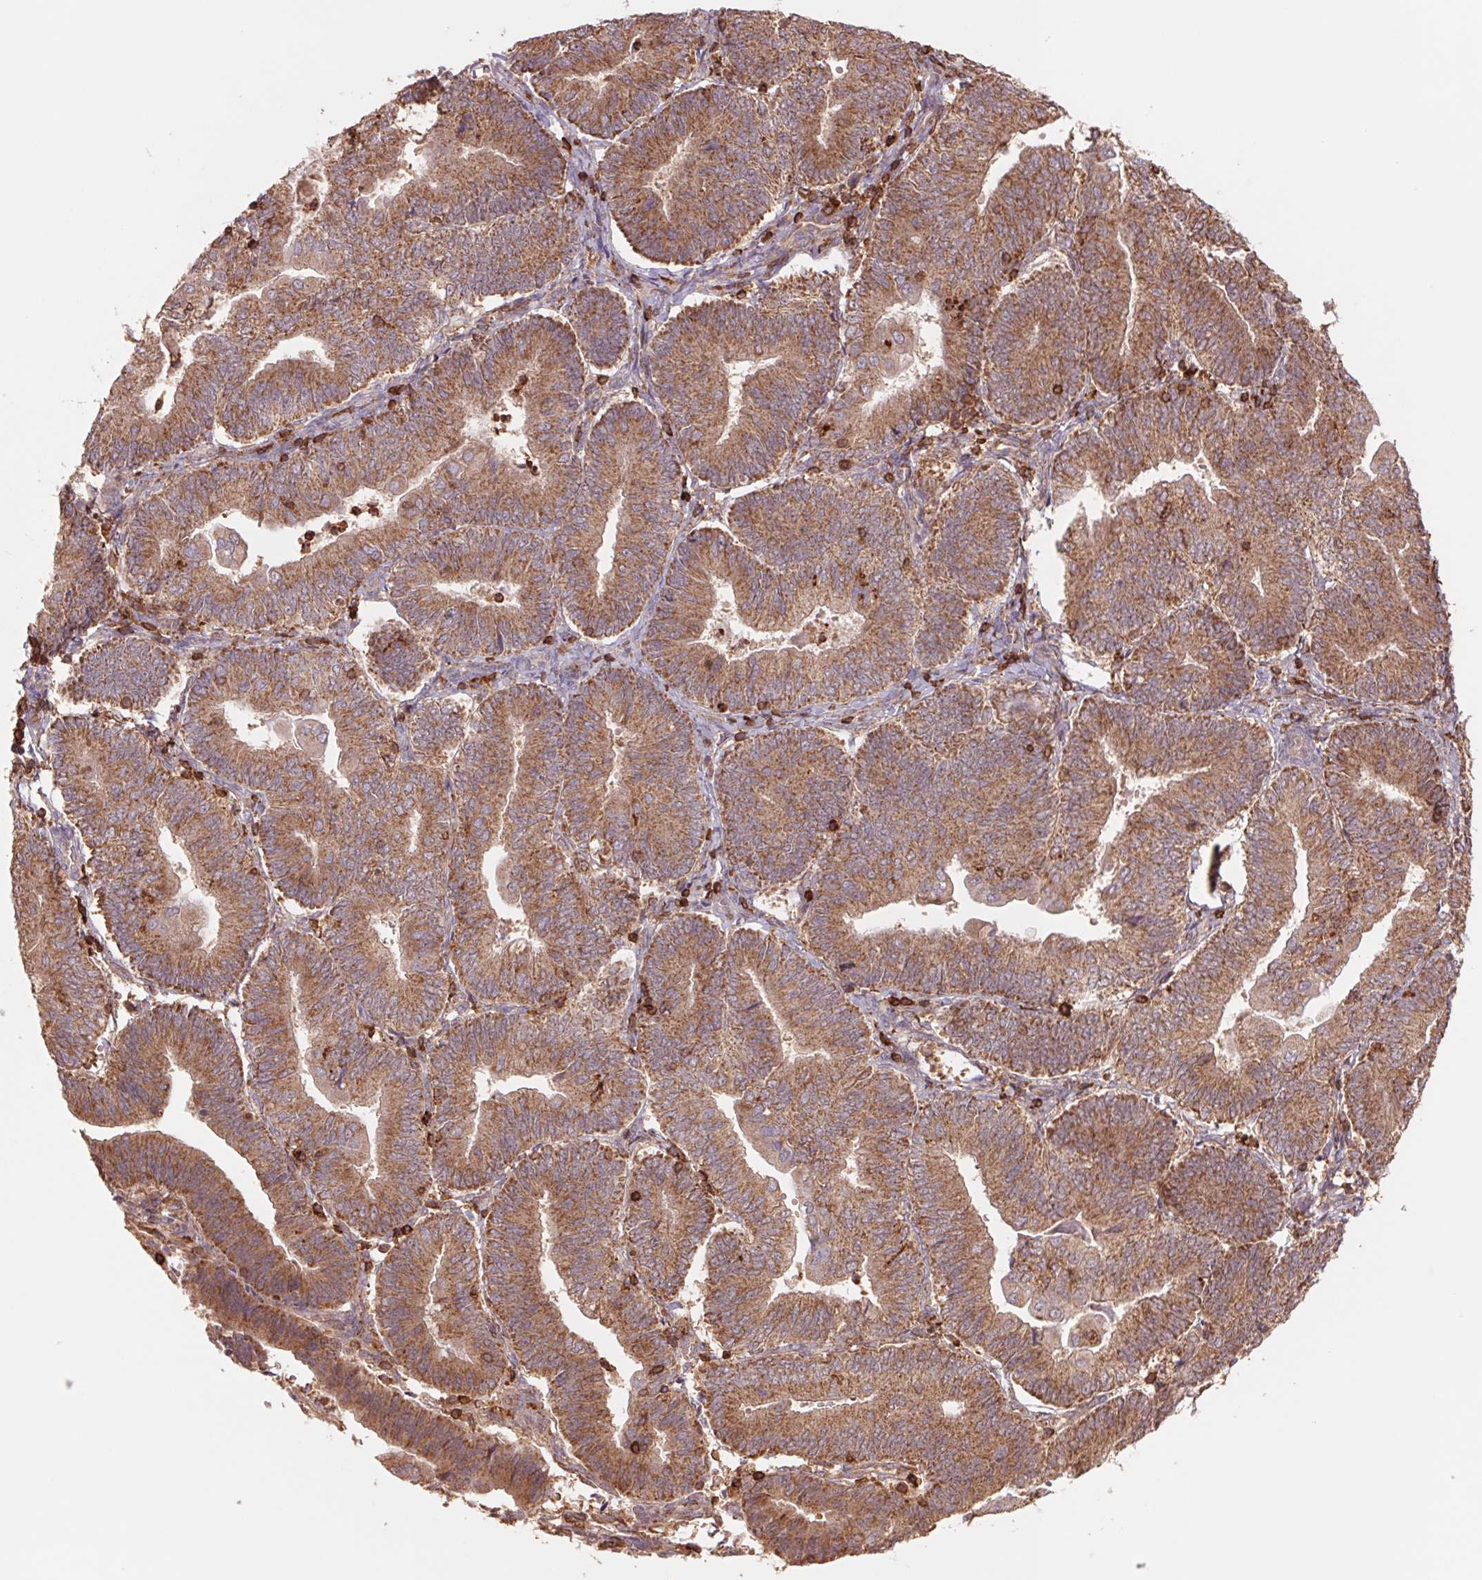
{"staining": {"intensity": "moderate", "quantity": ">75%", "location": "cytoplasmic/membranous"}, "tissue": "endometrial cancer", "cell_type": "Tumor cells", "image_type": "cancer", "snomed": [{"axis": "morphology", "description": "Adenocarcinoma, NOS"}, {"axis": "topography", "description": "Endometrium"}], "caption": "Immunohistochemical staining of human endometrial adenocarcinoma shows moderate cytoplasmic/membranous protein expression in about >75% of tumor cells.", "gene": "URM1", "patient": {"sex": "female", "age": 65}}